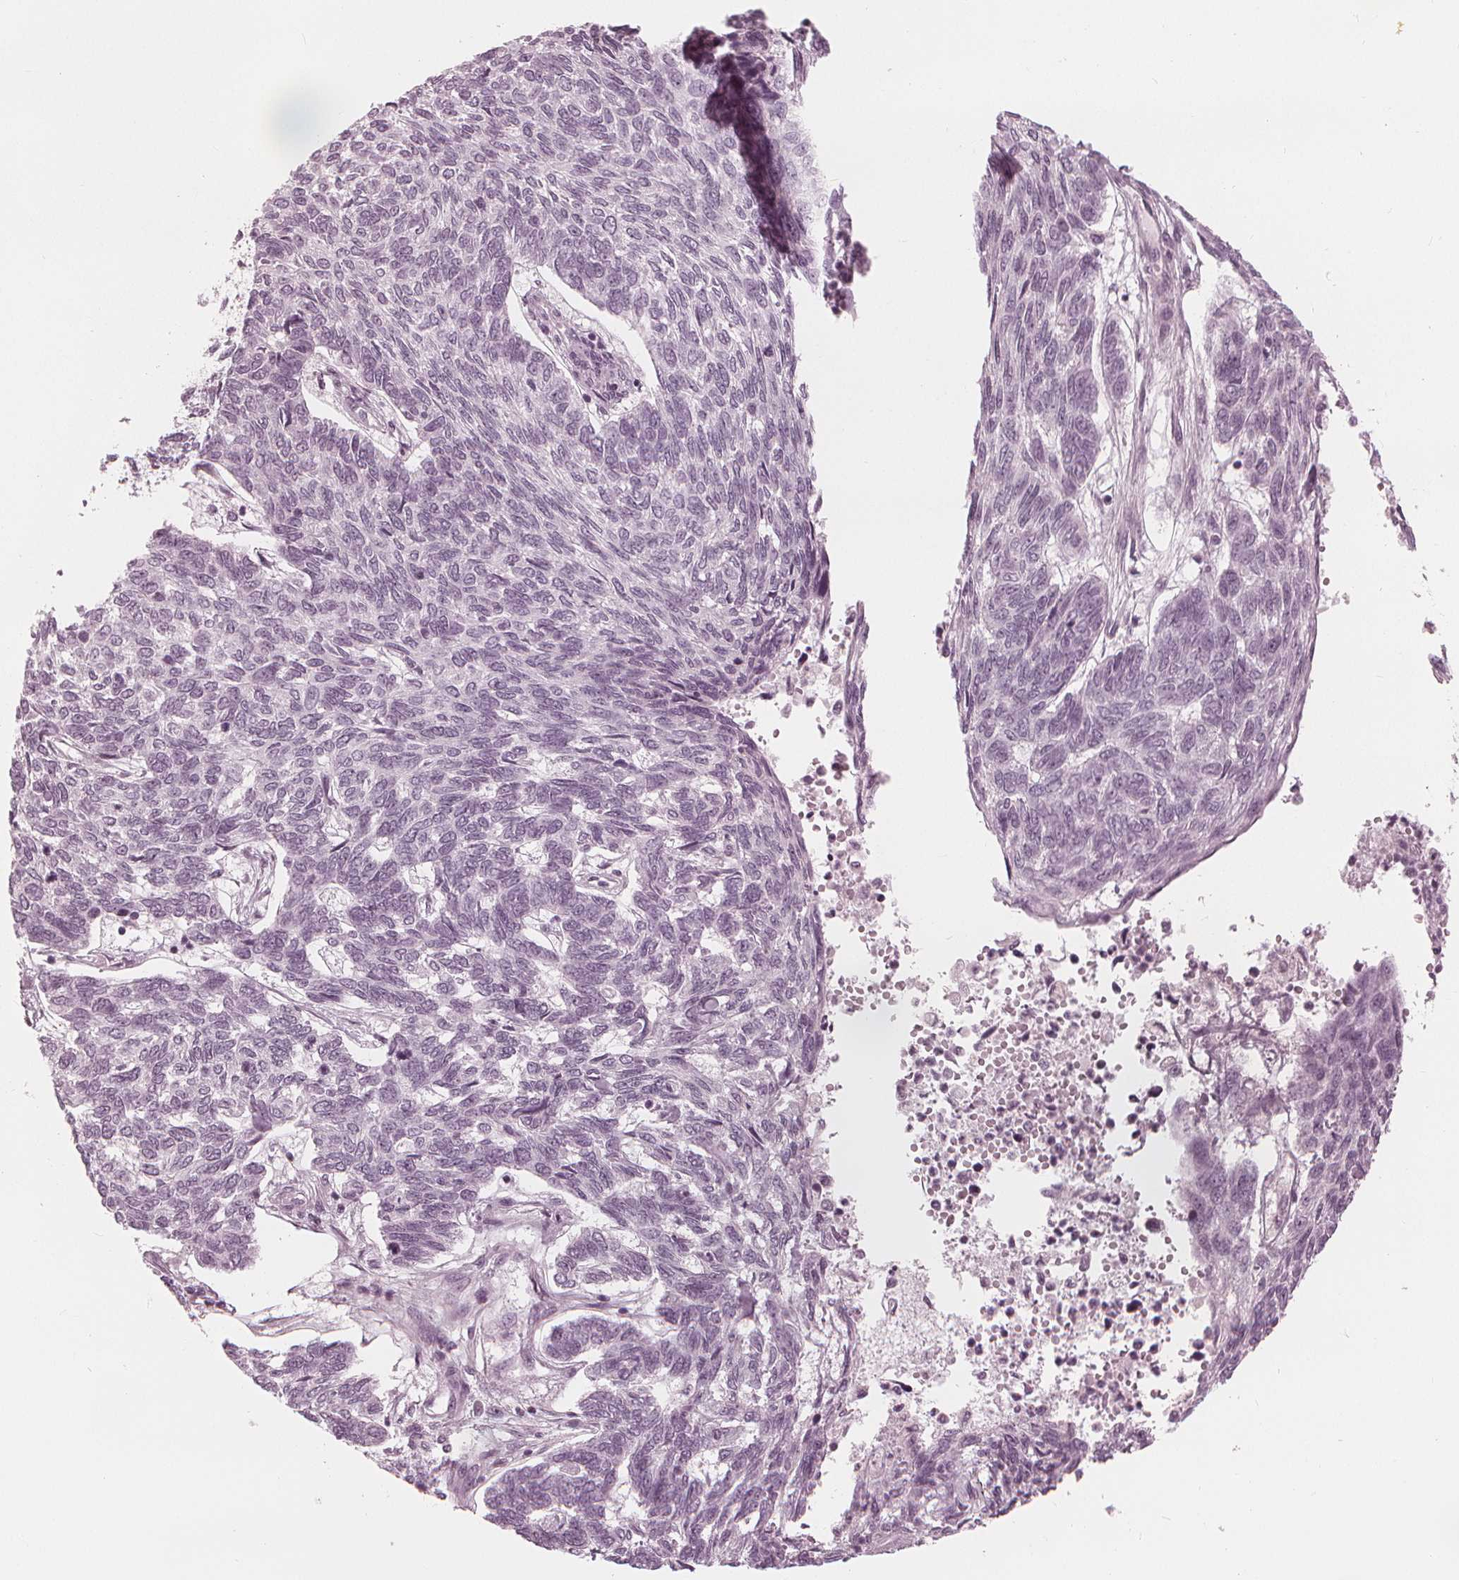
{"staining": {"intensity": "negative", "quantity": "none", "location": "none"}, "tissue": "skin cancer", "cell_type": "Tumor cells", "image_type": "cancer", "snomed": [{"axis": "morphology", "description": "Basal cell carcinoma"}, {"axis": "topography", "description": "Skin"}], "caption": "Skin cancer (basal cell carcinoma) stained for a protein using IHC shows no expression tumor cells.", "gene": "PAEP", "patient": {"sex": "female", "age": 65}}